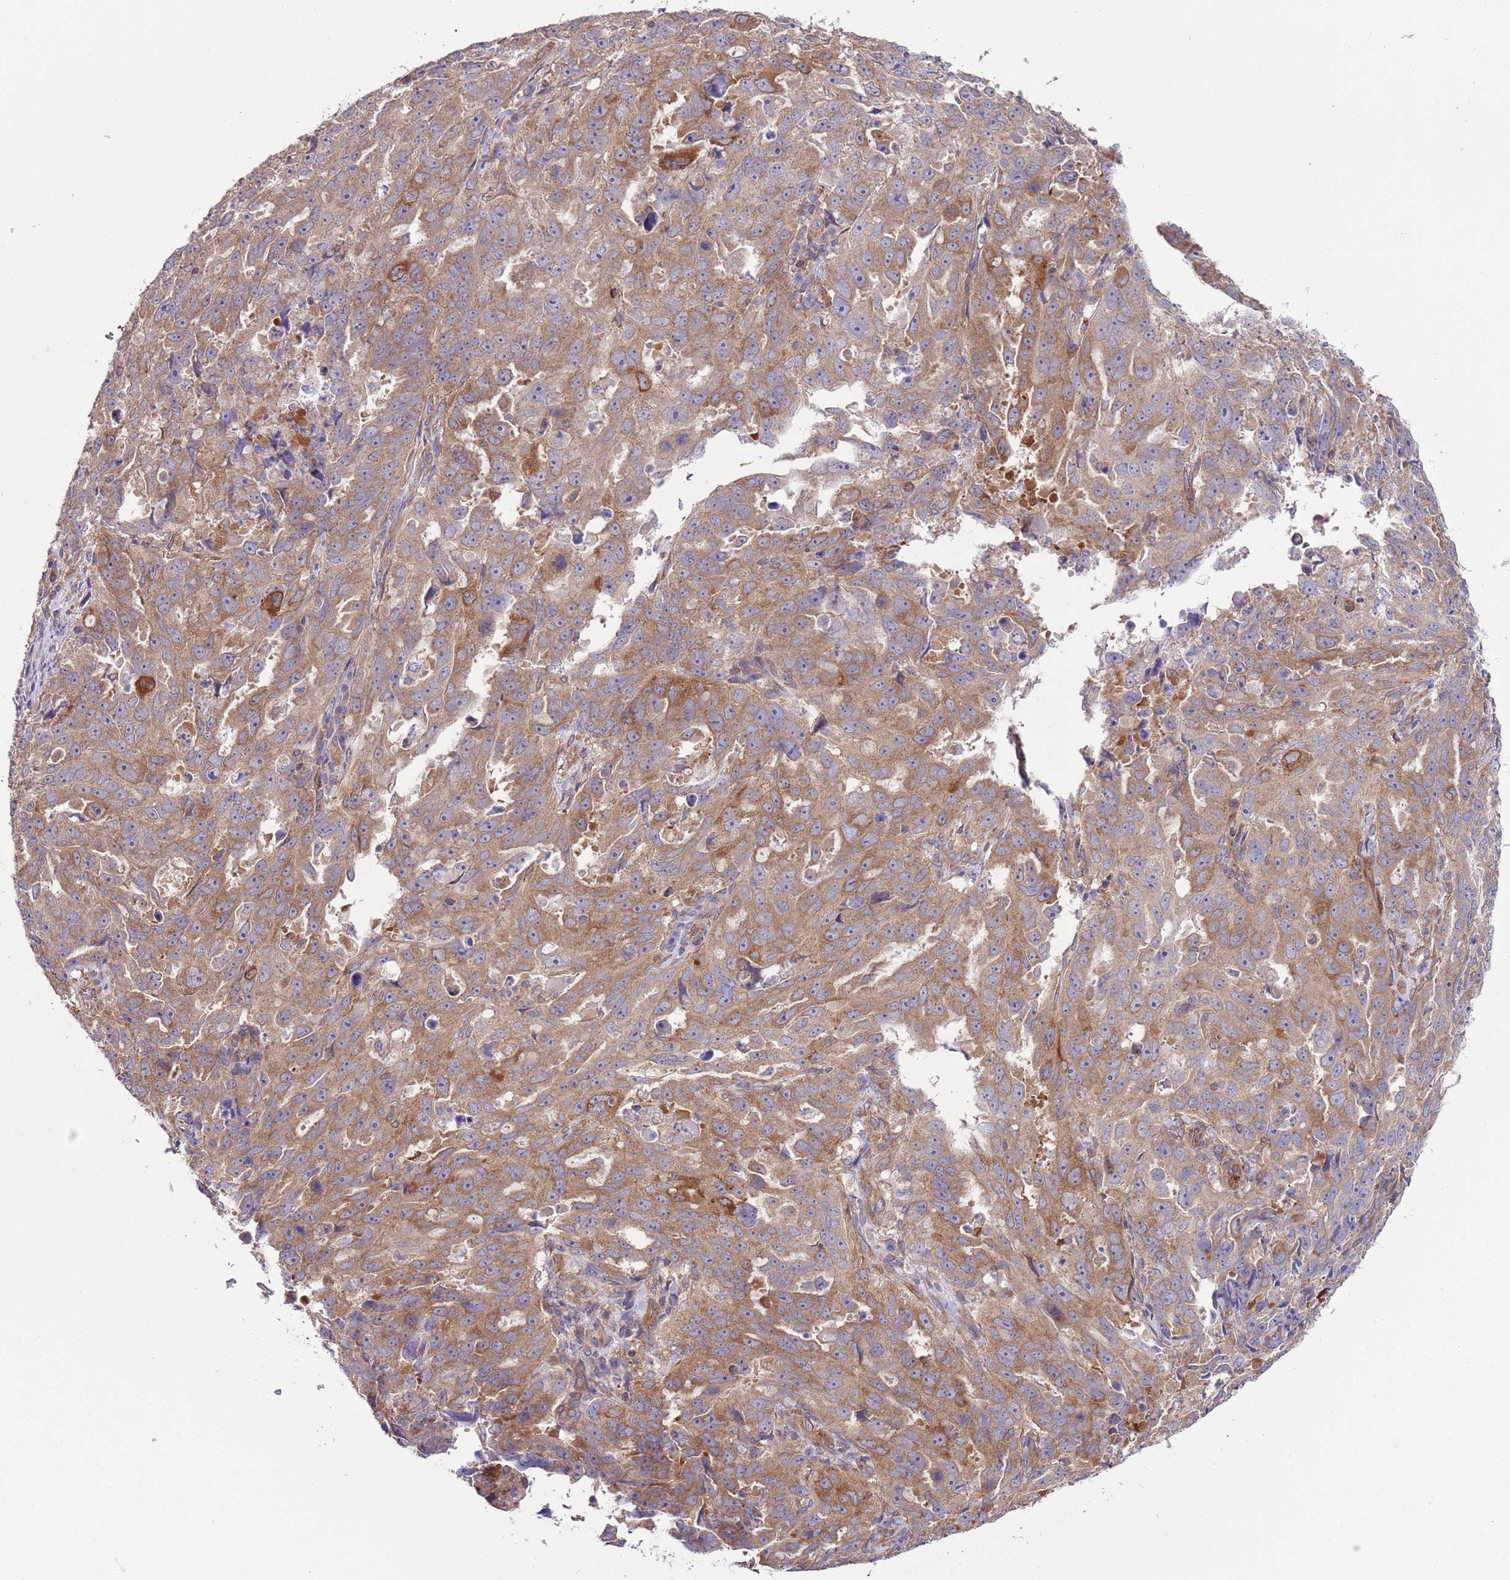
{"staining": {"intensity": "moderate", "quantity": ">75%", "location": "cytoplasmic/membranous"}, "tissue": "endometrial cancer", "cell_type": "Tumor cells", "image_type": "cancer", "snomed": [{"axis": "morphology", "description": "Adenocarcinoma, NOS"}, {"axis": "topography", "description": "Endometrium"}], "caption": "This histopathology image demonstrates IHC staining of endometrial adenocarcinoma, with medium moderate cytoplasmic/membranous expression in approximately >75% of tumor cells.", "gene": "LPIN2", "patient": {"sex": "female", "age": 65}}